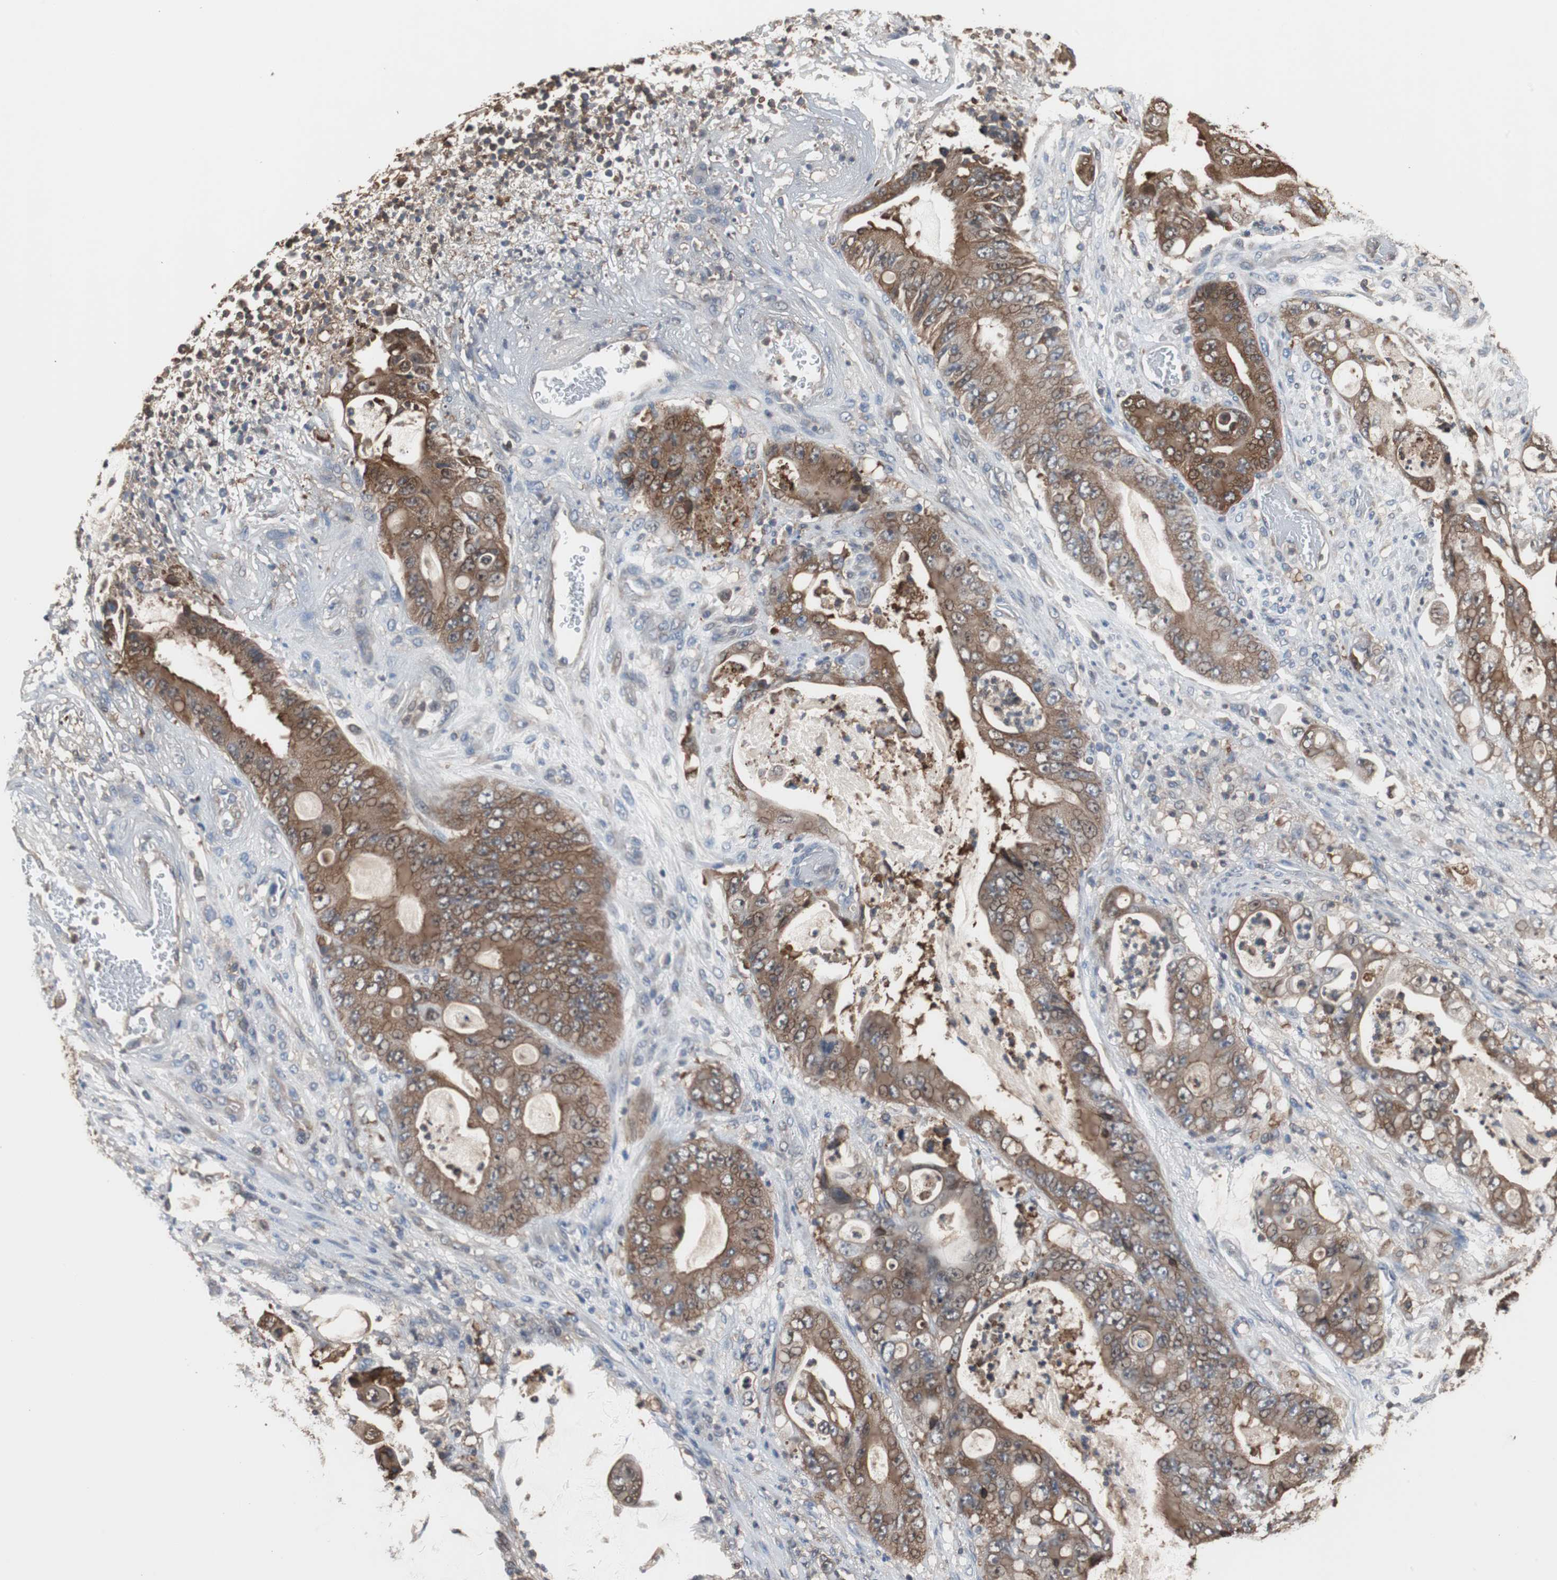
{"staining": {"intensity": "moderate", "quantity": ">75%", "location": "cytoplasmic/membranous"}, "tissue": "stomach cancer", "cell_type": "Tumor cells", "image_type": "cancer", "snomed": [{"axis": "morphology", "description": "Adenocarcinoma, NOS"}, {"axis": "topography", "description": "Stomach"}], "caption": "Adenocarcinoma (stomach) was stained to show a protein in brown. There is medium levels of moderate cytoplasmic/membranous staining in approximately >75% of tumor cells. The staining is performed using DAB (3,3'-diaminobenzidine) brown chromogen to label protein expression. The nuclei are counter-stained blue using hematoxylin.", "gene": "ANXA4", "patient": {"sex": "female", "age": 73}}